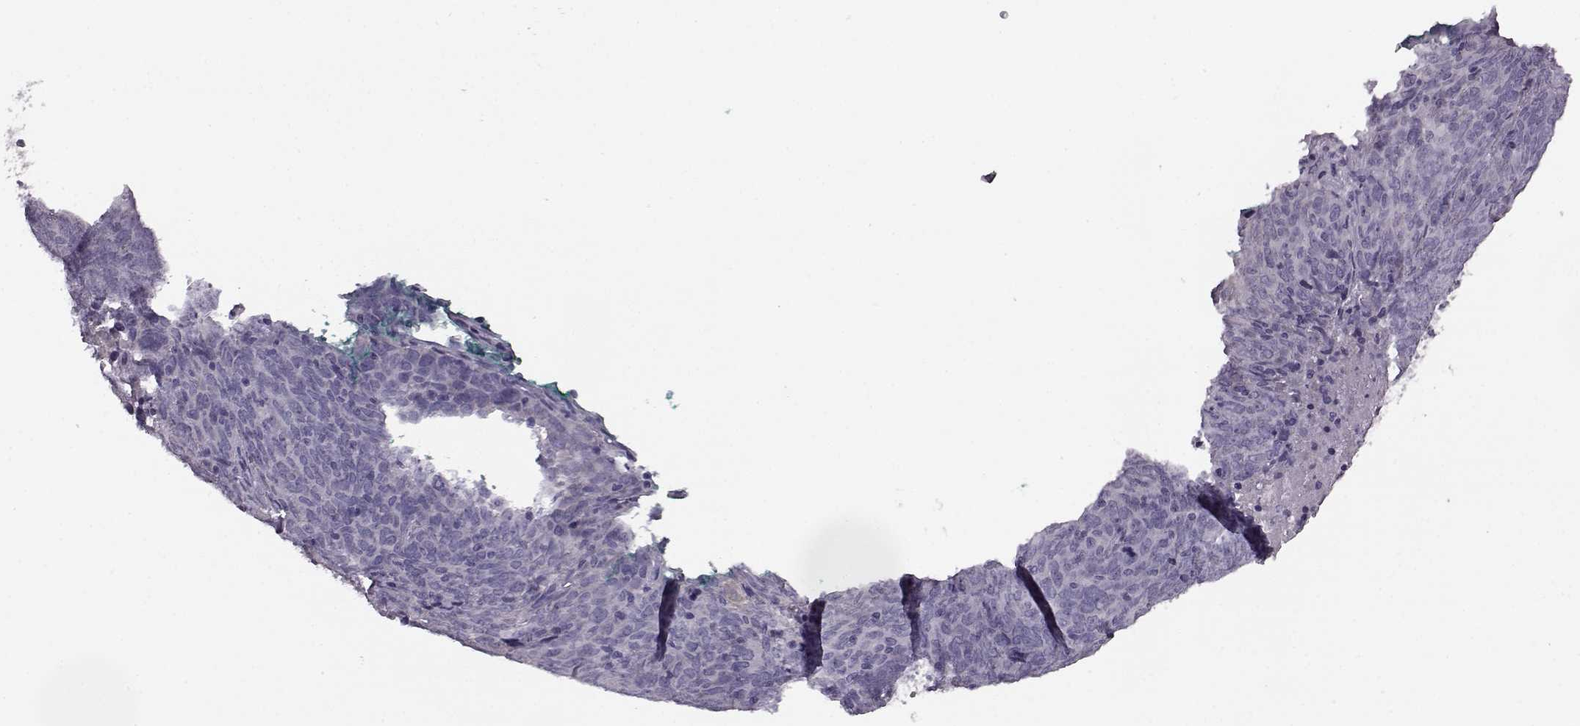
{"staining": {"intensity": "negative", "quantity": "none", "location": "none"}, "tissue": "skin cancer", "cell_type": "Tumor cells", "image_type": "cancer", "snomed": [{"axis": "morphology", "description": "Squamous cell carcinoma, NOS"}, {"axis": "topography", "description": "Skin"}, {"axis": "topography", "description": "Anal"}], "caption": "An image of skin squamous cell carcinoma stained for a protein exhibits no brown staining in tumor cells.", "gene": "ODAD4", "patient": {"sex": "female", "age": 51}}